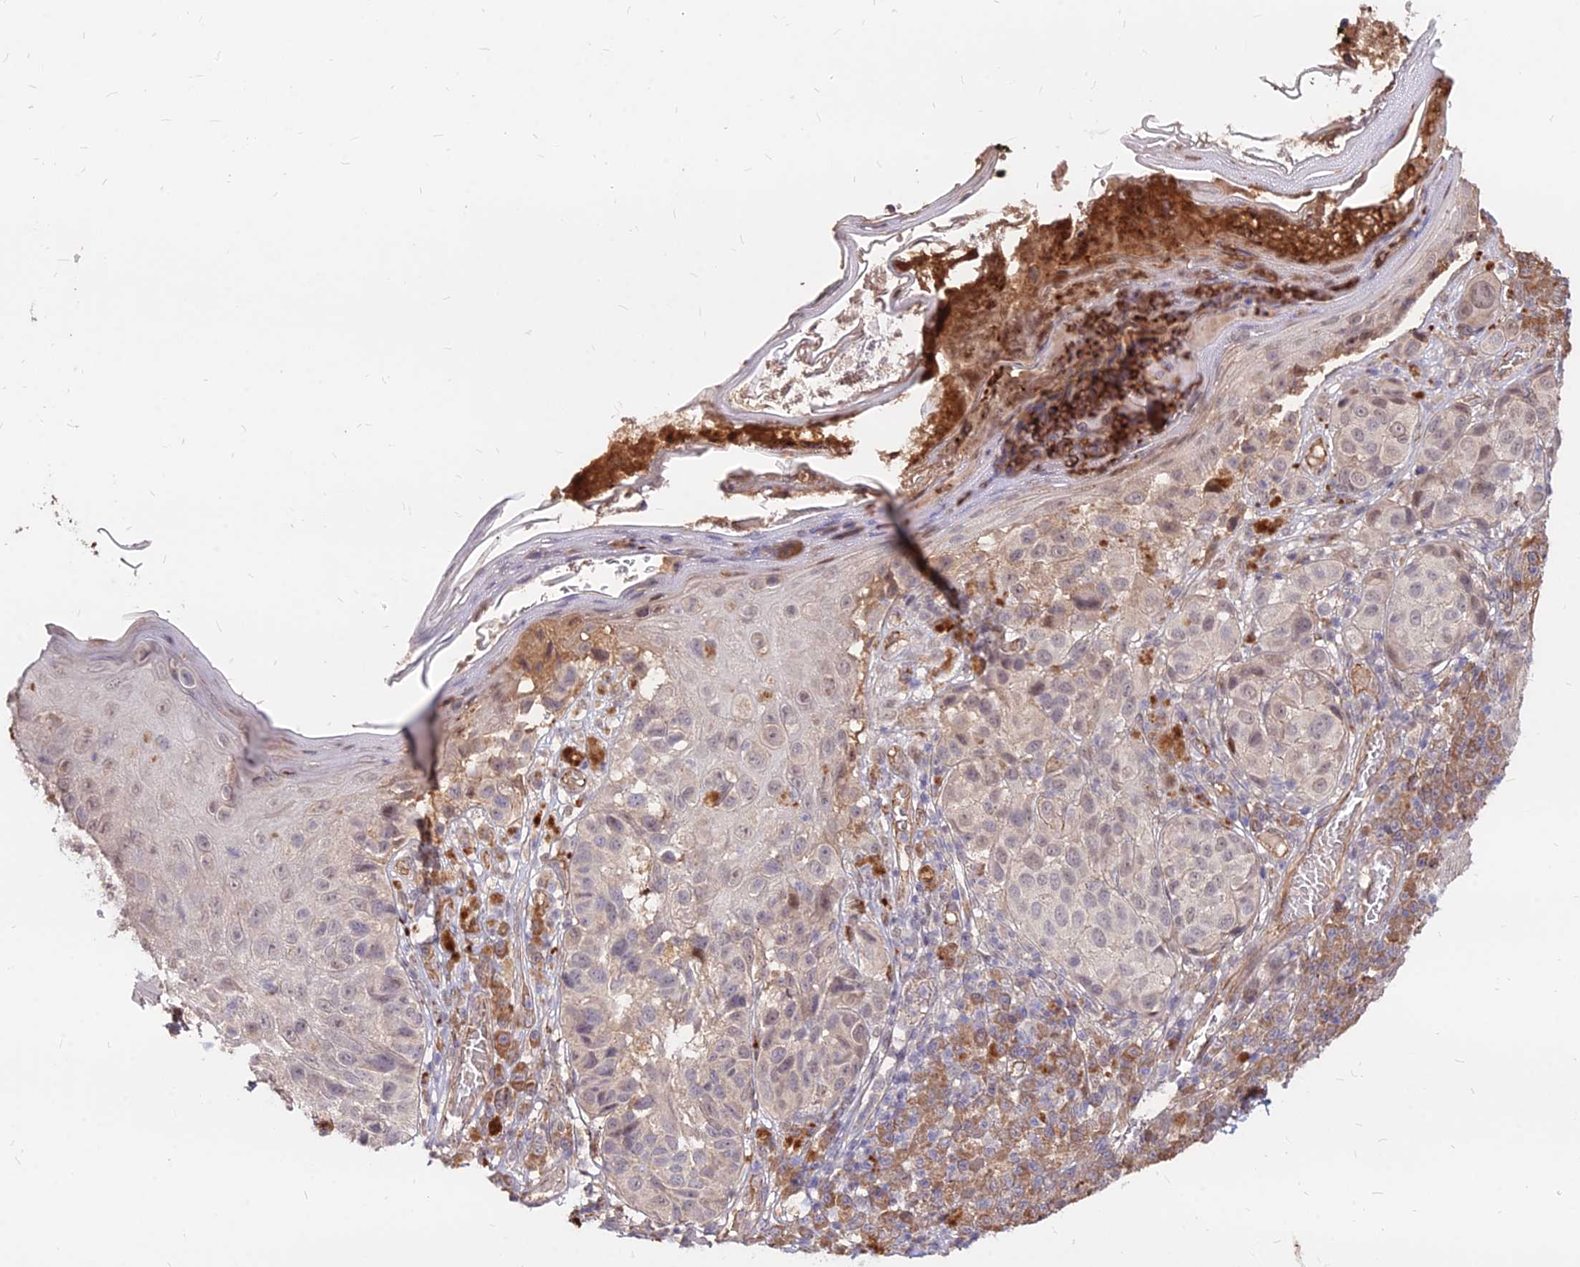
{"staining": {"intensity": "weak", "quantity": "25%-75%", "location": "nuclear"}, "tissue": "melanoma", "cell_type": "Tumor cells", "image_type": "cancer", "snomed": [{"axis": "morphology", "description": "Malignant melanoma, NOS"}, {"axis": "topography", "description": "Skin"}], "caption": "High-magnification brightfield microscopy of malignant melanoma stained with DAB (brown) and counterstained with hematoxylin (blue). tumor cells exhibit weak nuclear staining is identified in approximately25%-75% of cells.", "gene": "C11orf68", "patient": {"sex": "male", "age": 38}}